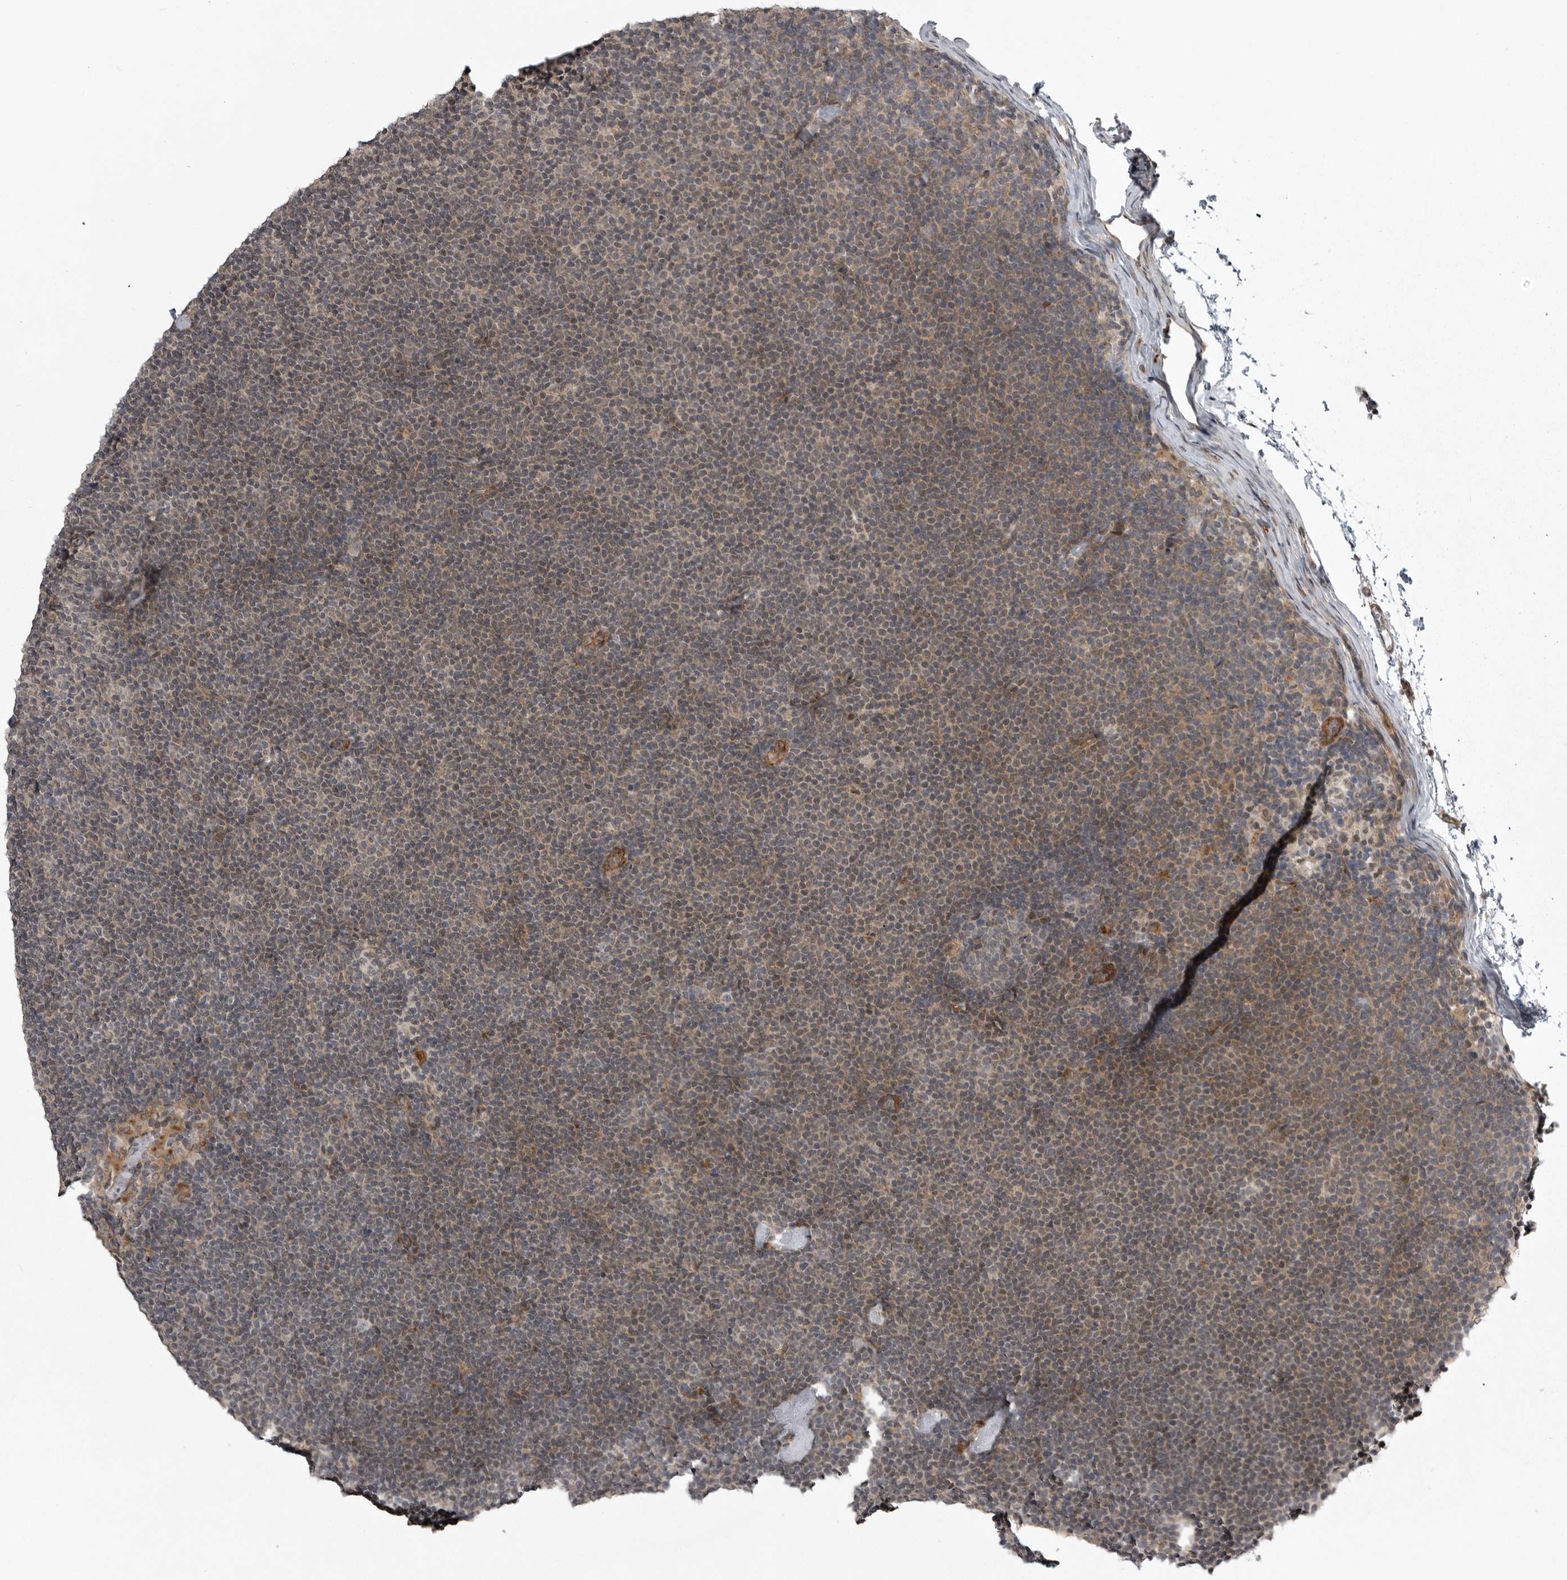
{"staining": {"intensity": "weak", "quantity": "<25%", "location": "nuclear"}, "tissue": "lymphoma", "cell_type": "Tumor cells", "image_type": "cancer", "snomed": [{"axis": "morphology", "description": "Malignant lymphoma, non-Hodgkin's type, Low grade"}, {"axis": "topography", "description": "Lymph node"}], "caption": "Tumor cells show no significant staining in lymphoma.", "gene": "SNX16", "patient": {"sex": "female", "age": 53}}